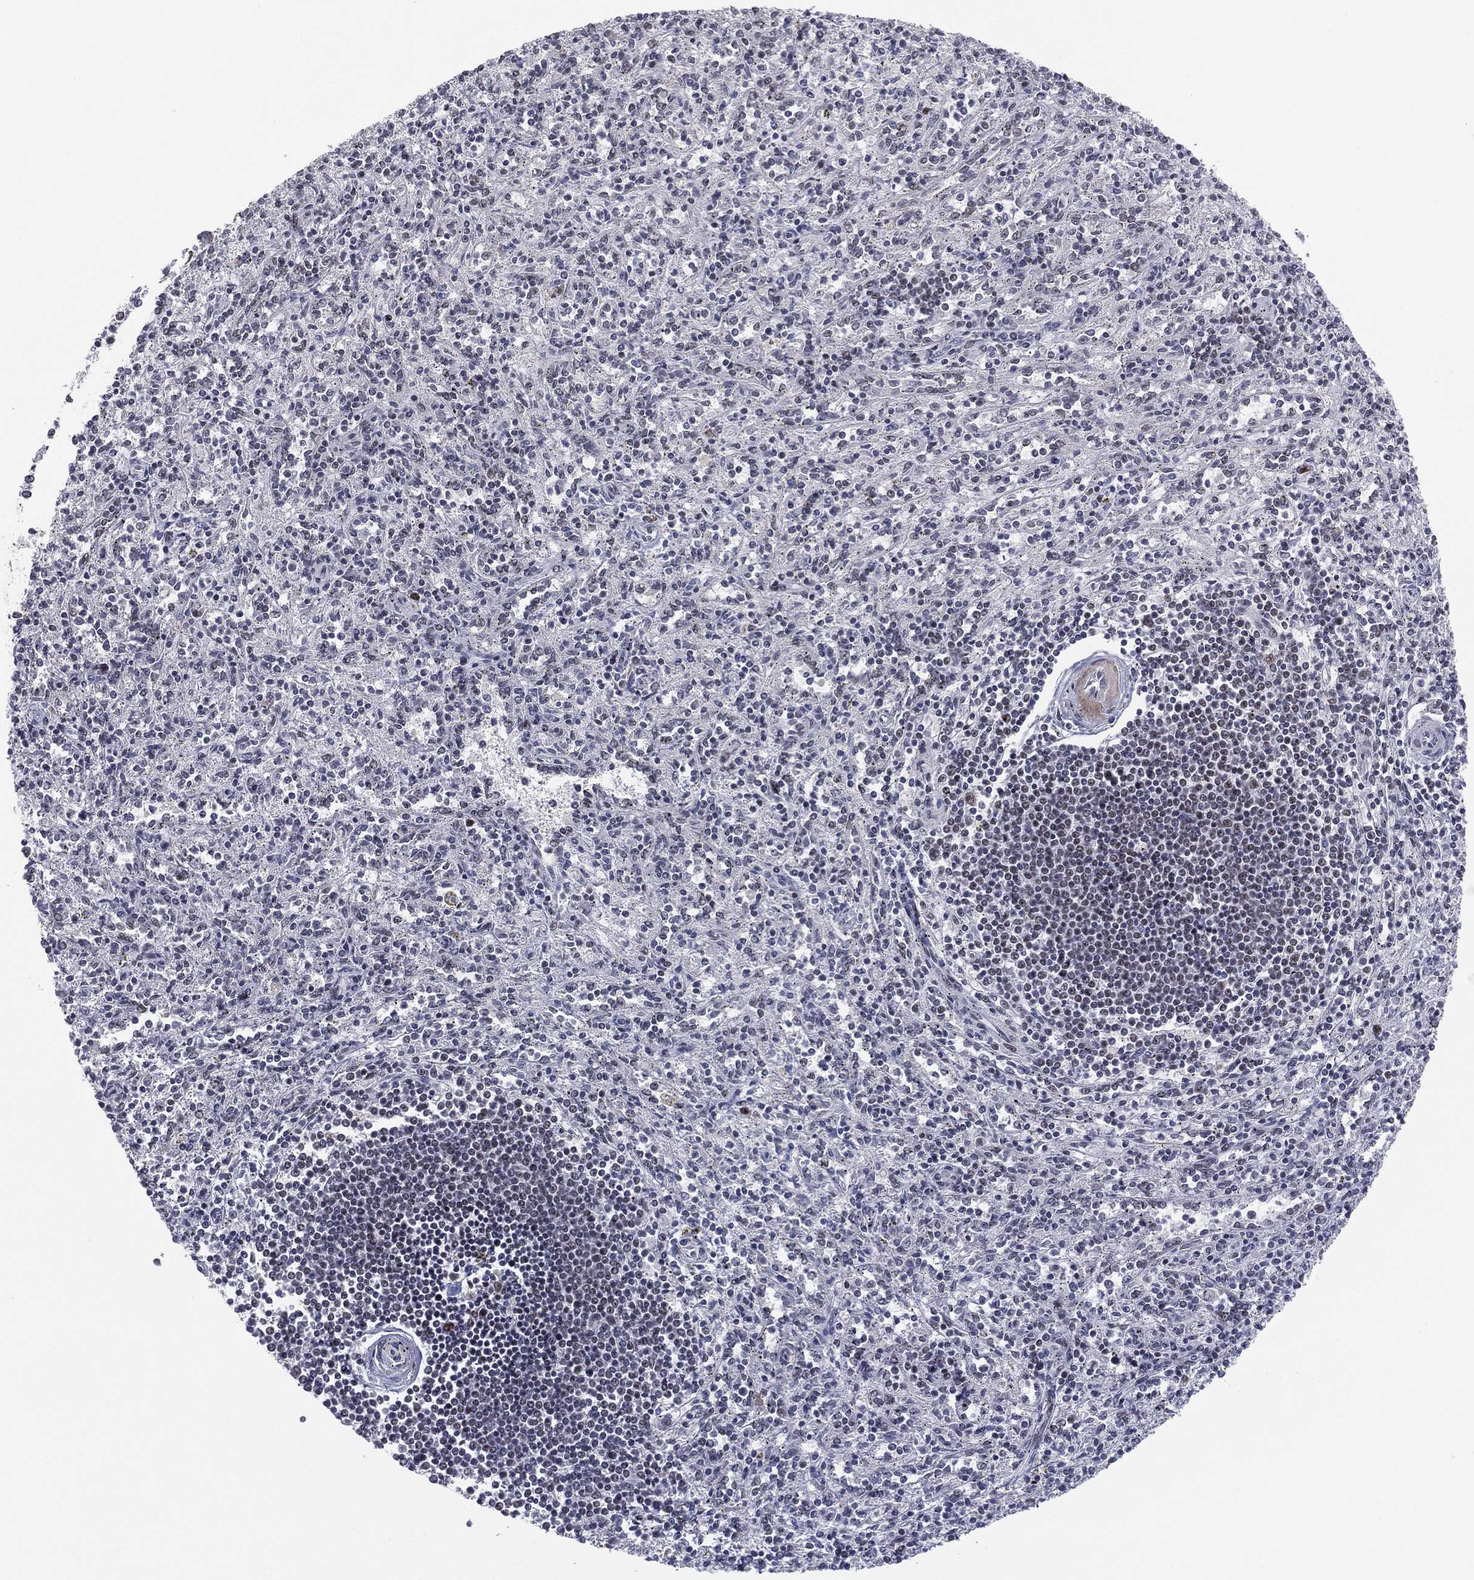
{"staining": {"intensity": "moderate", "quantity": "25%-75%", "location": "nuclear"}, "tissue": "spleen", "cell_type": "Cells in red pulp", "image_type": "normal", "snomed": [{"axis": "morphology", "description": "Normal tissue, NOS"}, {"axis": "topography", "description": "Spleen"}], "caption": "Spleen stained for a protein (brown) demonstrates moderate nuclear positive positivity in about 25%-75% of cells in red pulp.", "gene": "MDC1", "patient": {"sex": "male", "age": 69}}